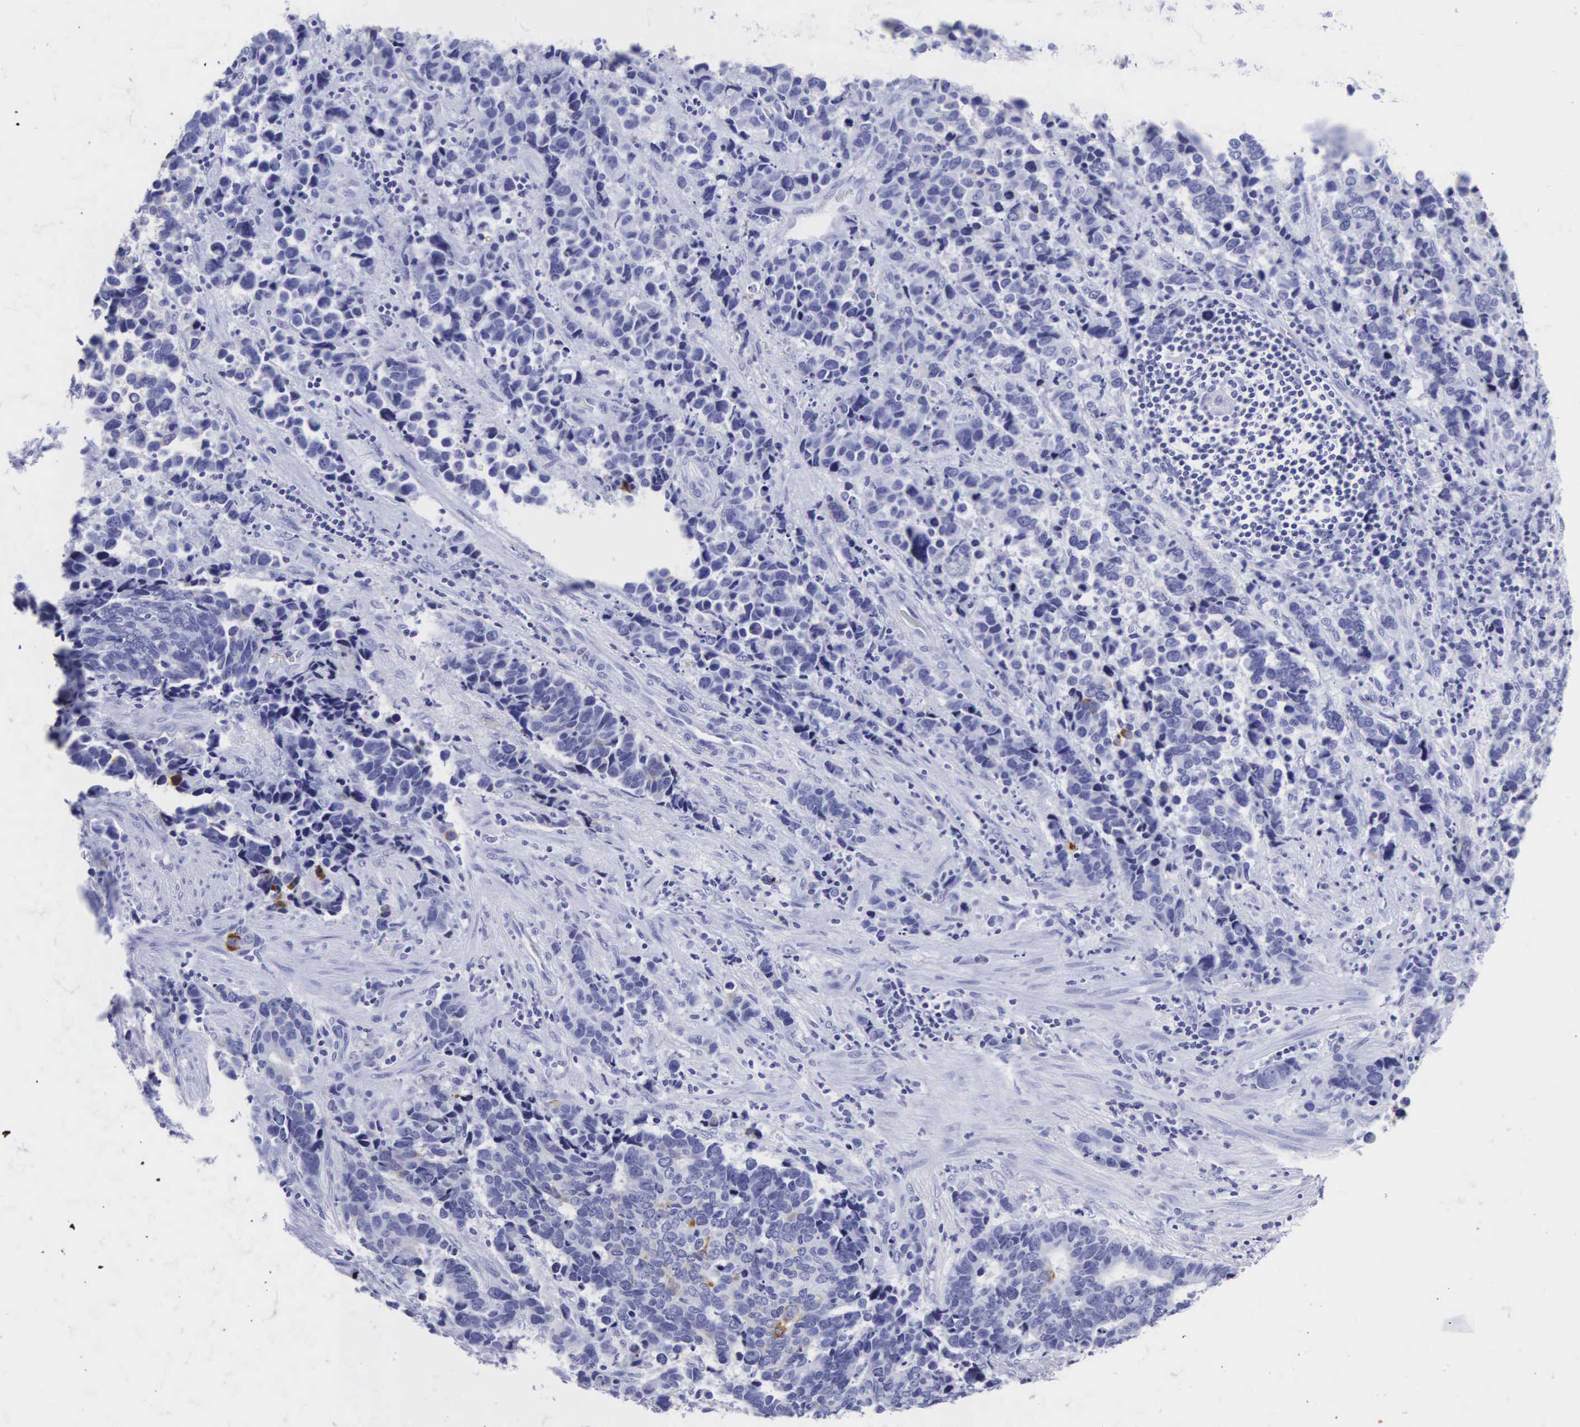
{"staining": {"intensity": "negative", "quantity": "none", "location": "none"}, "tissue": "stomach cancer", "cell_type": "Tumor cells", "image_type": "cancer", "snomed": [{"axis": "morphology", "description": "Adenocarcinoma, NOS"}, {"axis": "topography", "description": "Stomach, upper"}], "caption": "DAB (3,3'-diaminobenzidine) immunohistochemical staining of stomach cancer (adenocarcinoma) shows no significant staining in tumor cells.", "gene": "CGB3", "patient": {"sex": "male", "age": 71}}